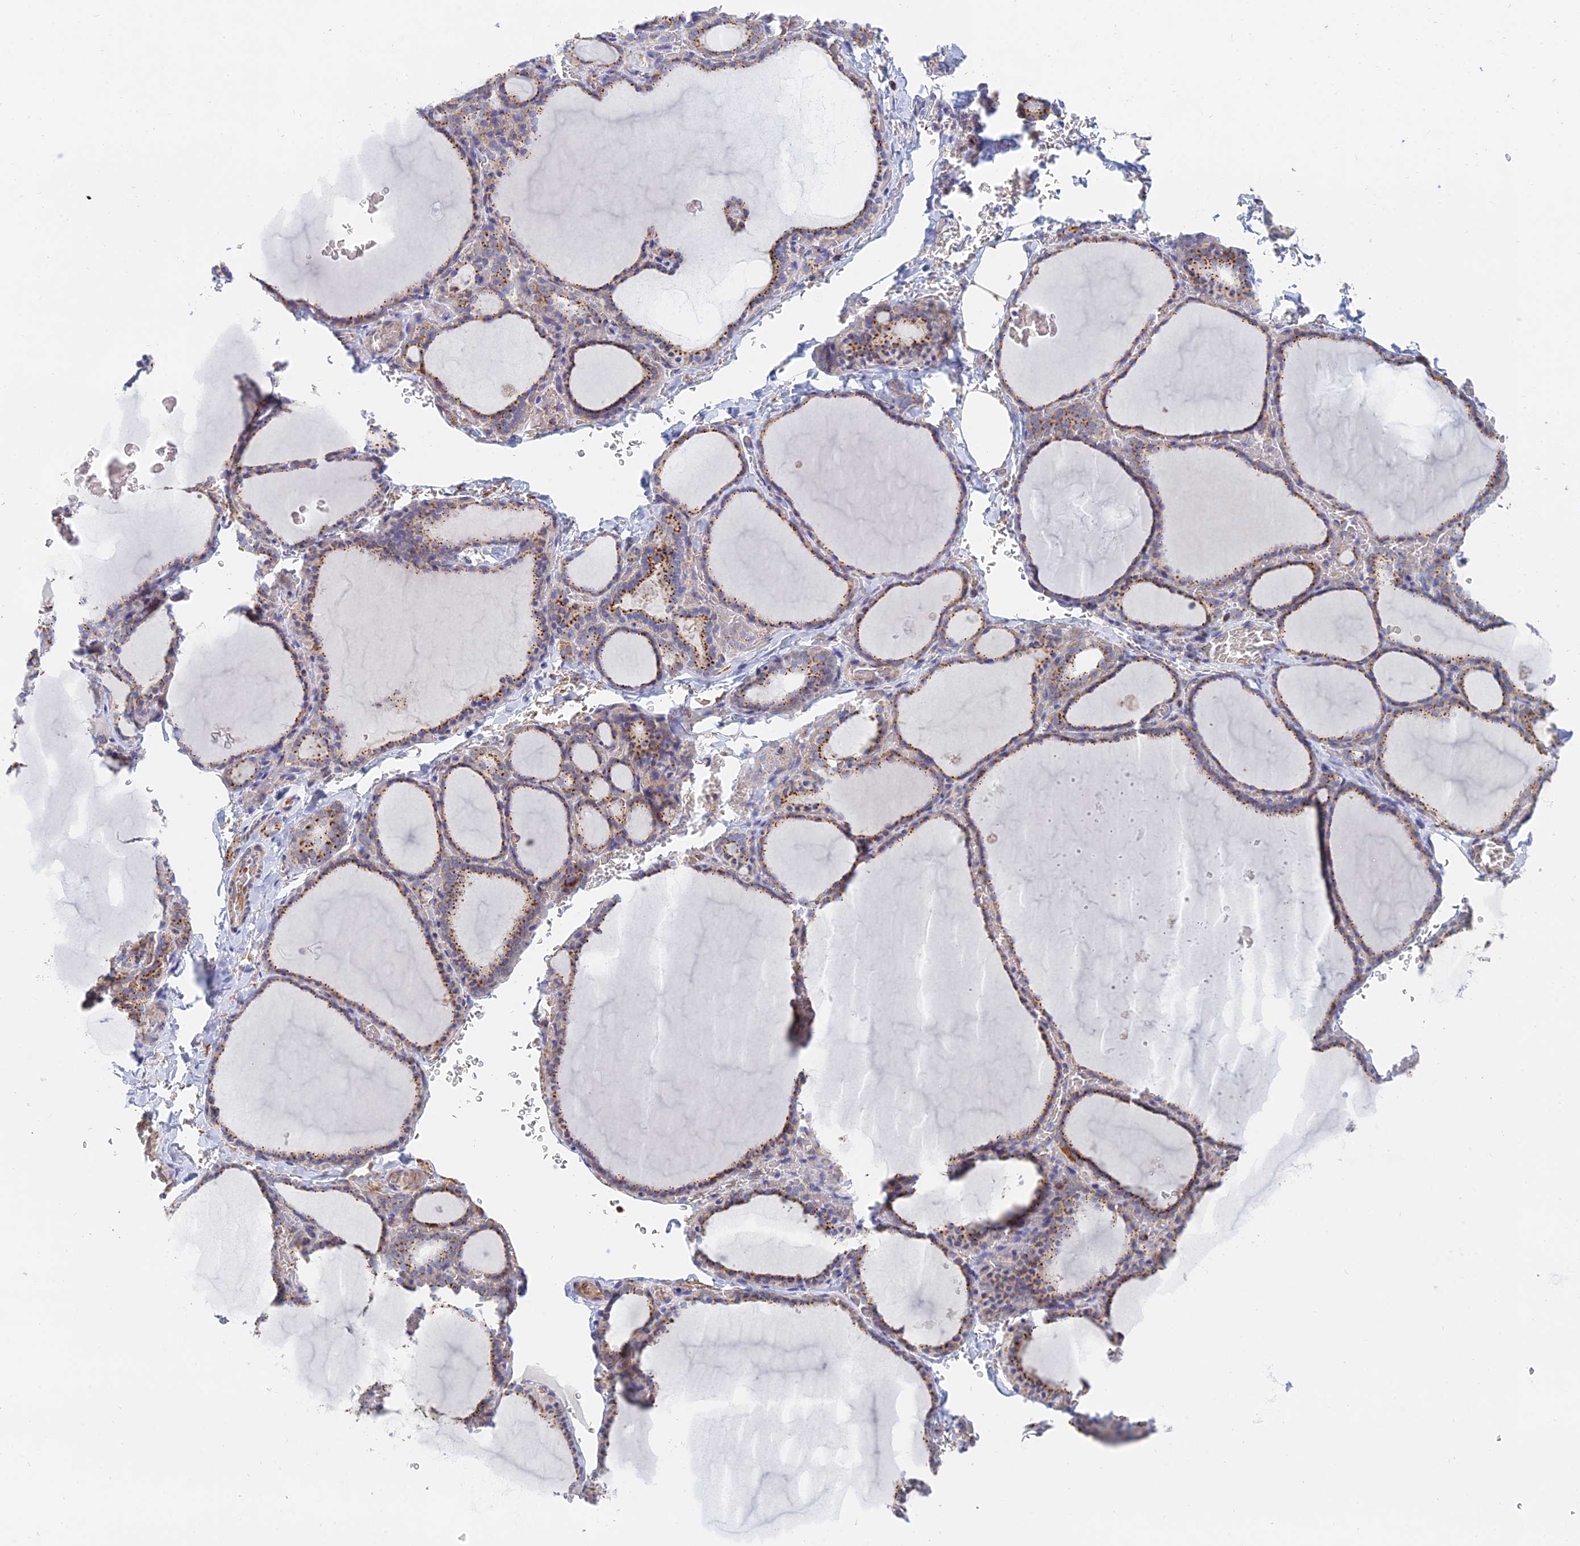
{"staining": {"intensity": "moderate", "quantity": ">75%", "location": "cytoplasmic/membranous"}, "tissue": "thyroid gland", "cell_type": "Glandular cells", "image_type": "normal", "snomed": [{"axis": "morphology", "description": "Normal tissue, NOS"}, {"axis": "topography", "description": "Thyroid gland"}], "caption": "This image reveals normal thyroid gland stained with immunohistochemistry to label a protein in brown. The cytoplasmic/membranous of glandular cells show moderate positivity for the protein. Nuclei are counter-stained blue.", "gene": "ENSG00000267561", "patient": {"sex": "female", "age": 39}}